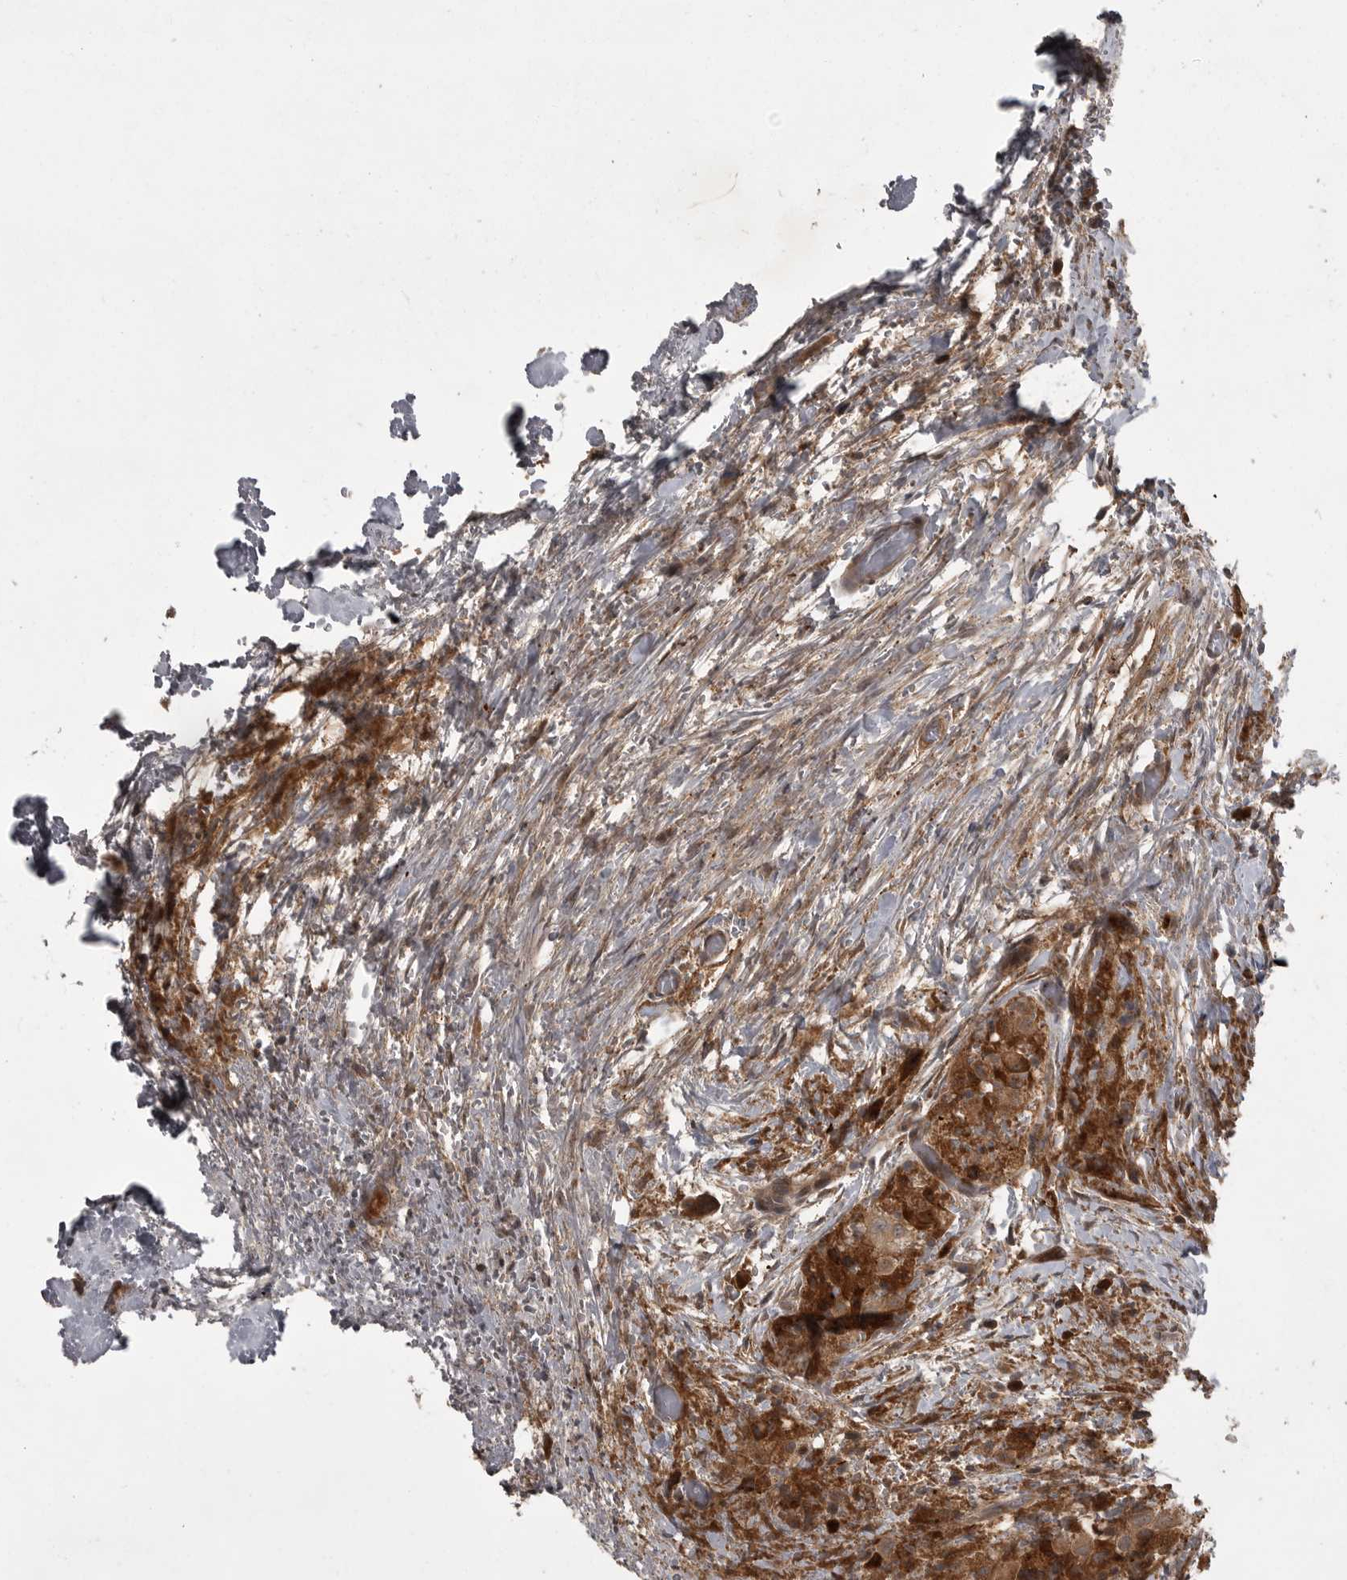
{"staining": {"intensity": "moderate", "quantity": ">75%", "location": "cytoplasmic/membranous"}, "tissue": "thyroid cancer", "cell_type": "Tumor cells", "image_type": "cancer", "snomed": [{"axis": "morphology", "description": "Papillary adenocarcinoma, NOS"}, {"axis": "topography", "description": "Thyroid gland"}], "caption": "Thyroid cancer (papillary adenocarcinoma) was stained to show a protein in brown. There is medium levels of moderate cytoplasmic/membranous expression in about >75% of tumor cells. The staining is performed using DAB brown chromogen to label protein expression. The nuclei are counter-stained blue using hematoxylin.", "gene": "GPR31", "patient": {"sex": "female", "age": 59}}